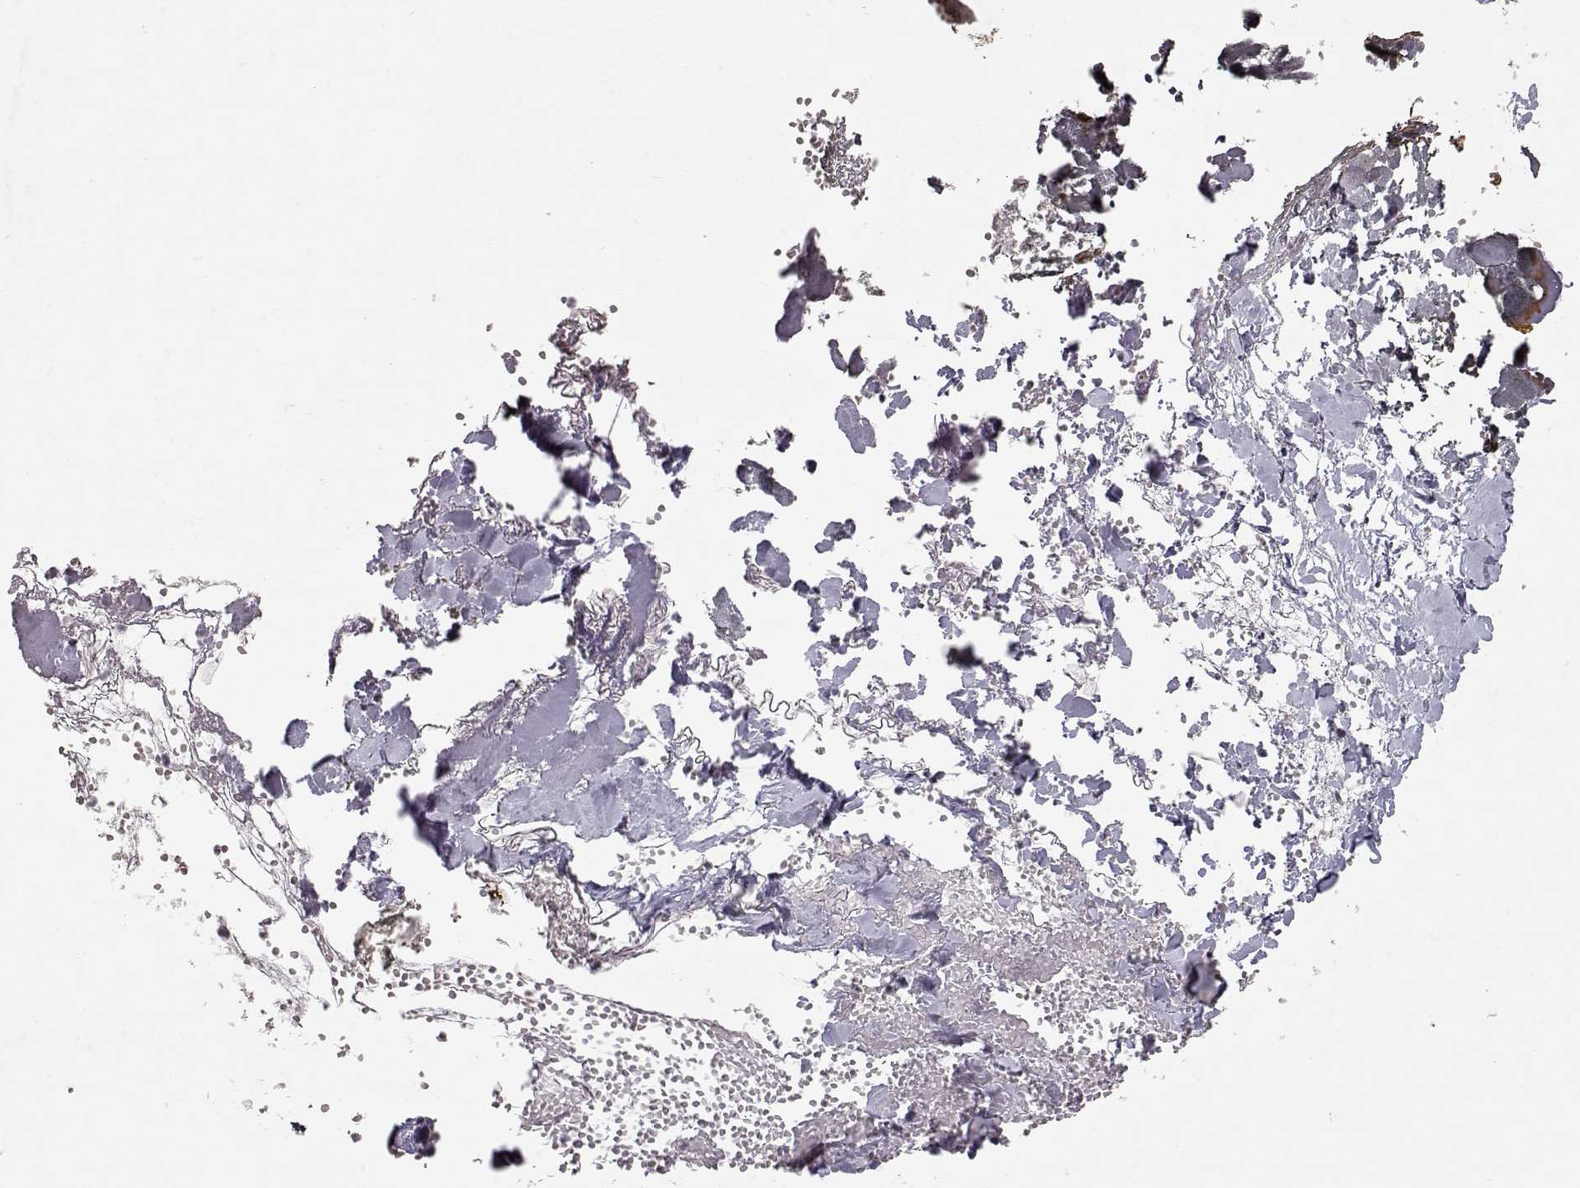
{"staining": {"intensity": "negative", "quantity": "none", "location": "none"}, "tissue": "skin", "cell_type": "Fibroblasts", "image_type": "normal", "snomed": [{"axis": "morphology", "description": "Normal tissue, NOS"}, {"axis": "topography", "description": "Skin"}], "caption": "High power microscopy histopathology image of an immunohistochemistry photomicrograph of normal skin, revealing no significant staining in fibroblasts.", "gene": "CDK4", "patient": {"sex": "female", "age": 34}}